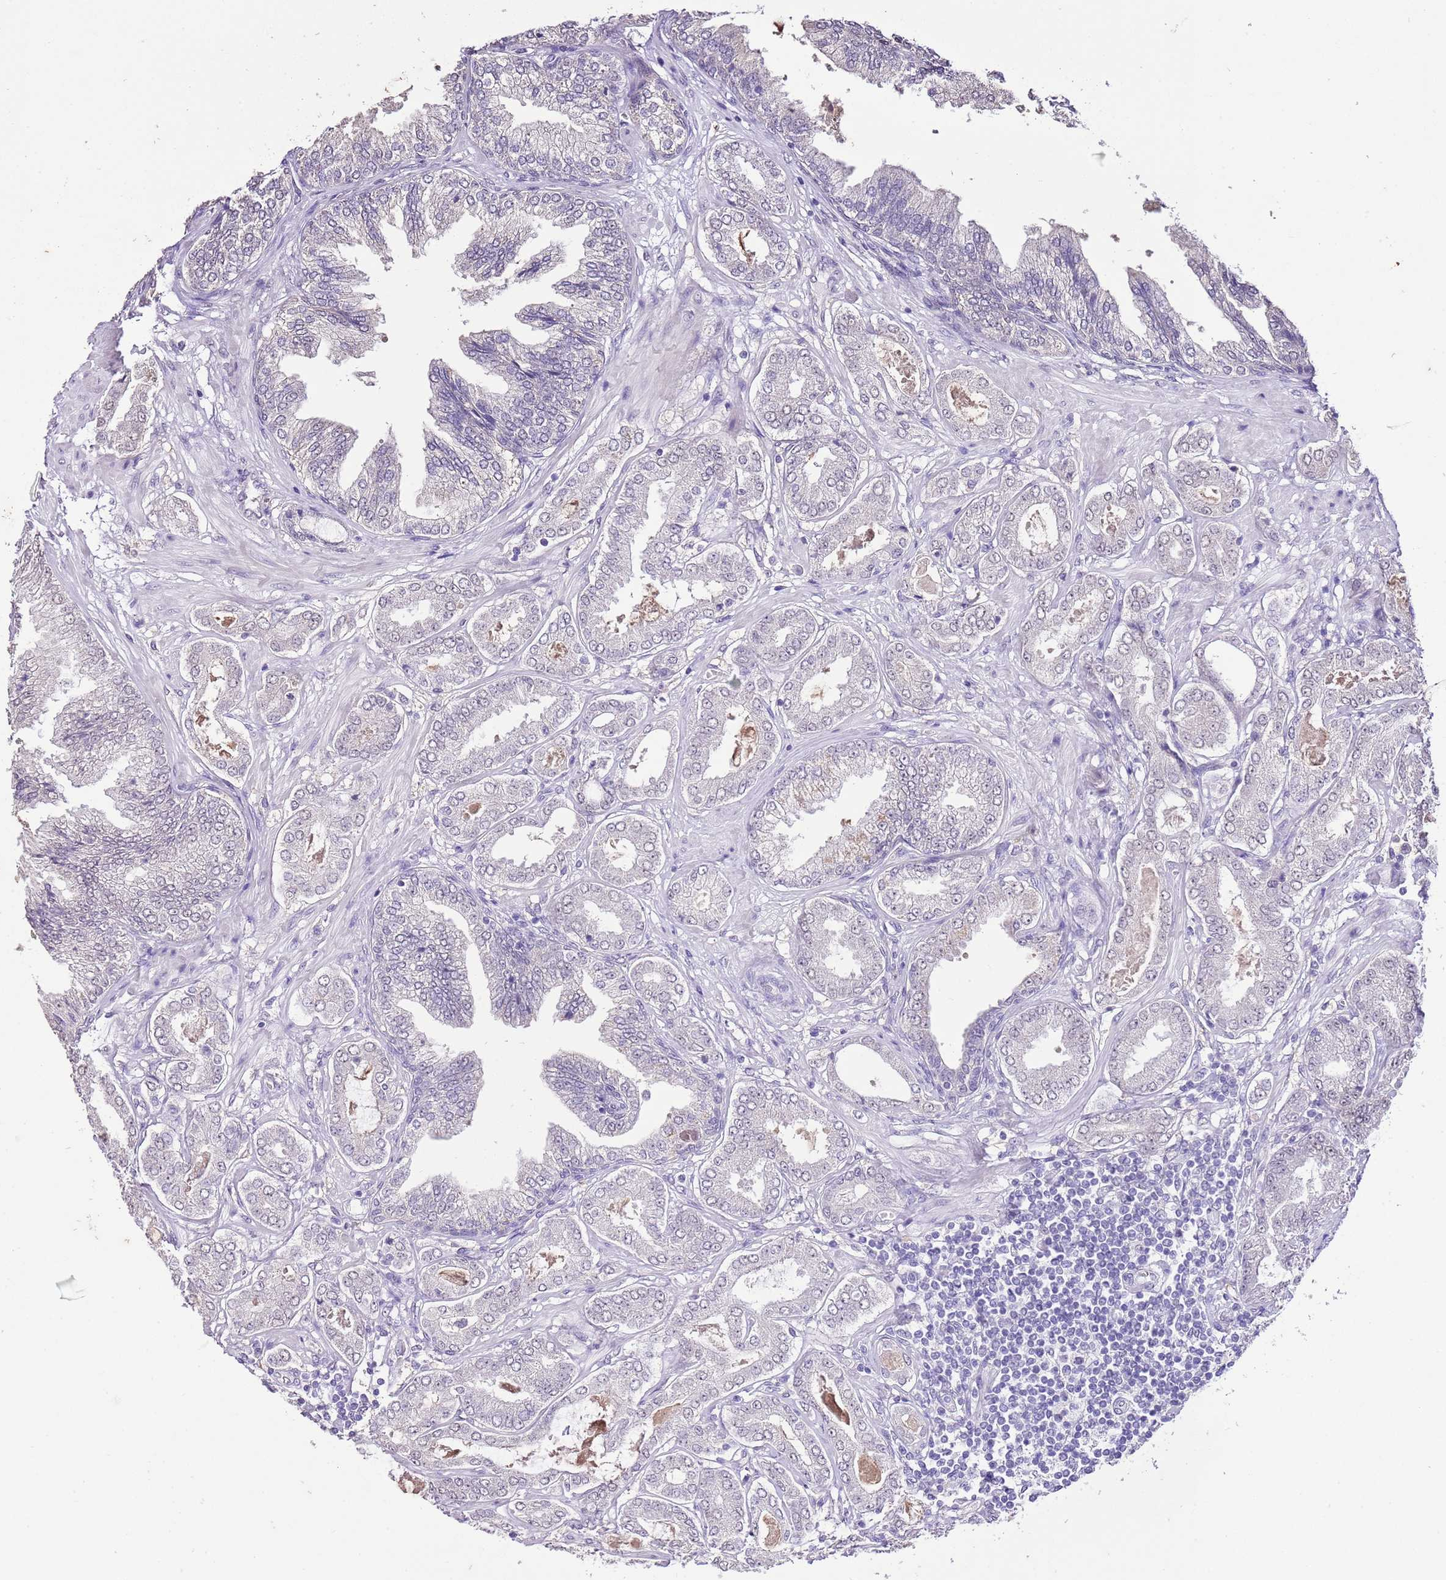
{"staining": {"intensity": "negative", "quantity": "none", "location": "none"}, "tissue": "prostate cancer", "cell_type": "Tumor cells", "image_type": "cancer", "snomed": [{"axis": "morphology", "description": "Adenocarcinoma, Low grade"}, {"axis": "topography", "description": "Prostate"}], "caption": "This is a photomicrograph of immunohistochemistry (IHC) staining of low-grade adenocarcinoma (prostate), which shows no staining in tumor cells.", "gene": "IZUMO4", "patient": {"sex": "male", "age": 63}}